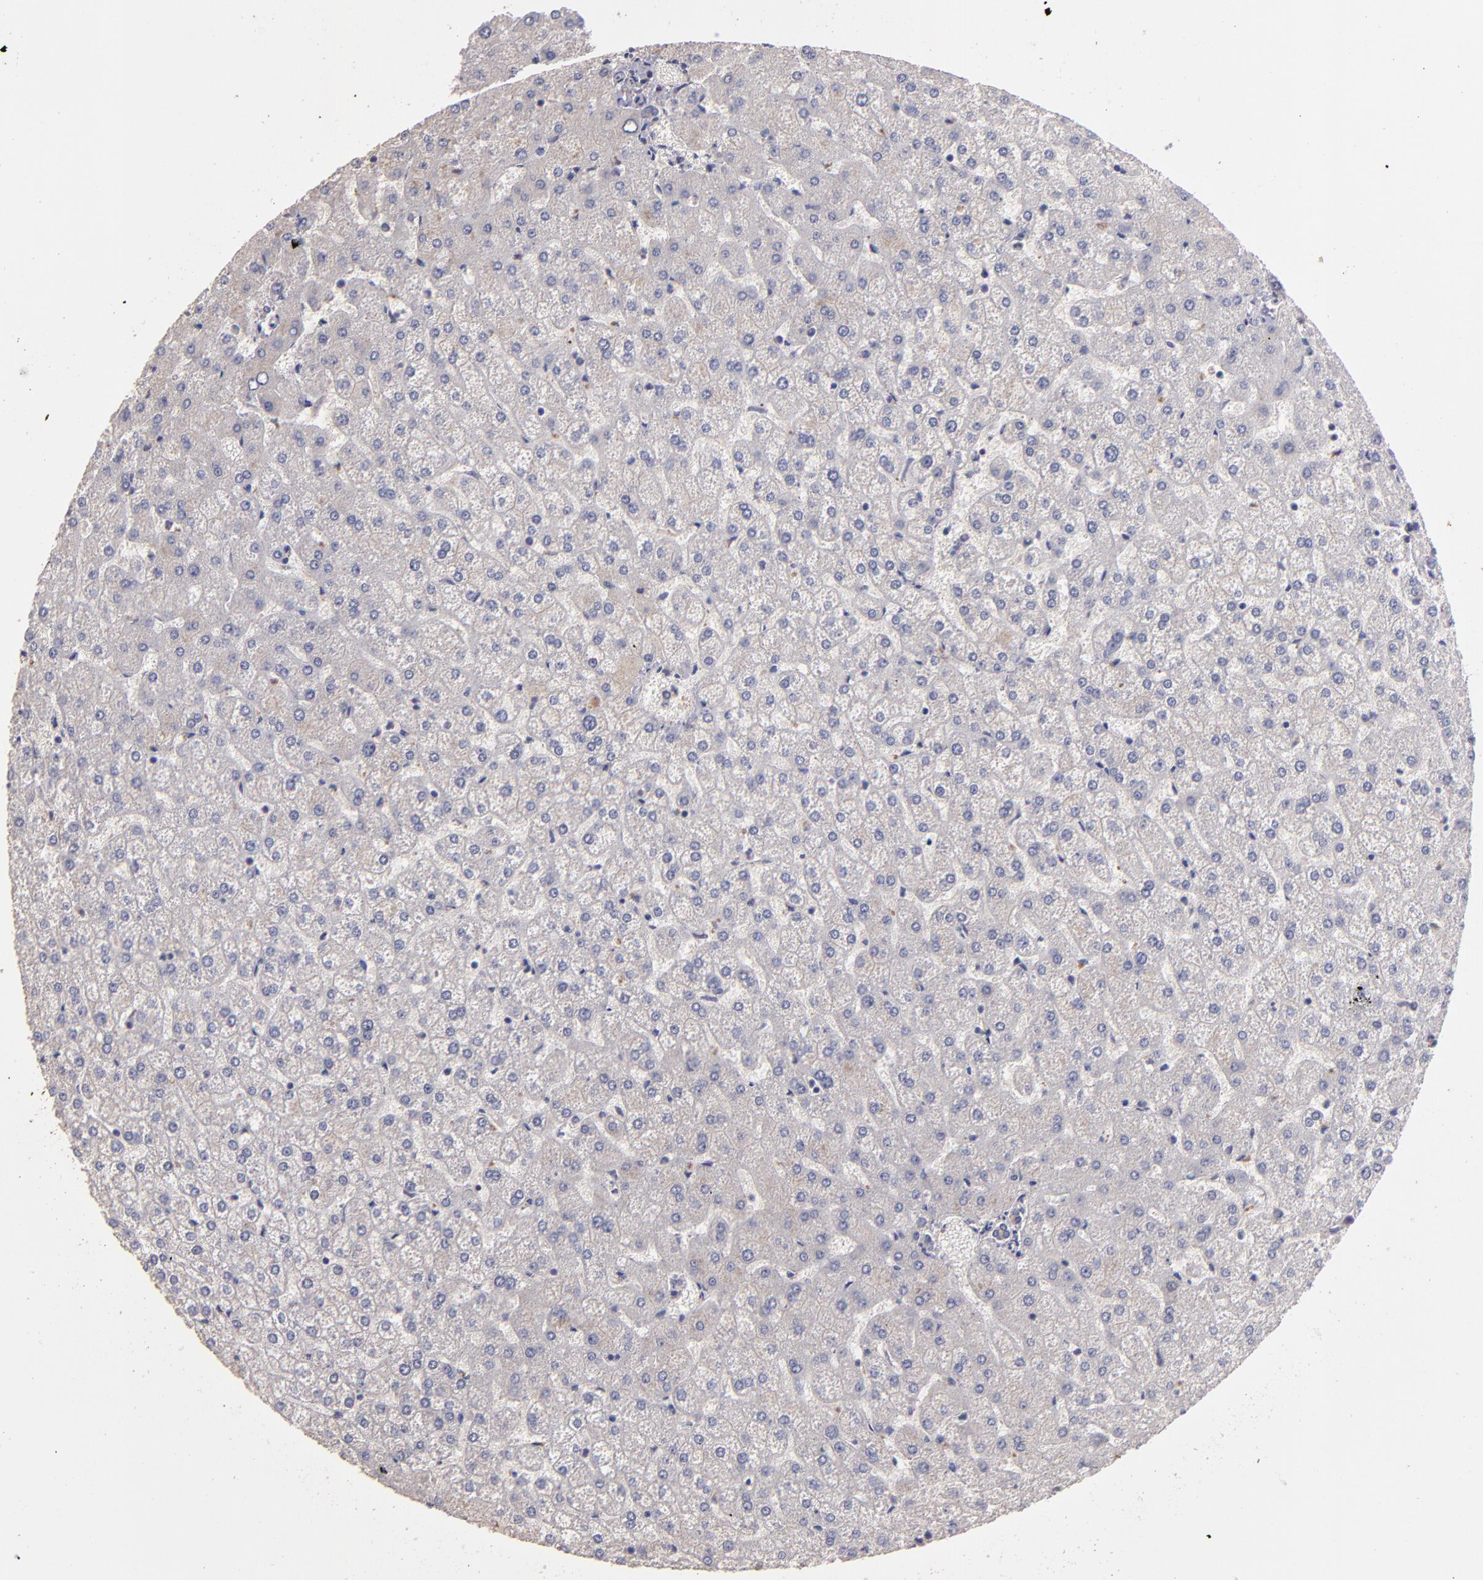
{"staining": {"intensity": "weak", "quantity": "25%-75%", "location": "cytoplasmic/membranous"}, "tissue": "liver", "cell_type": "Cholangiocytes", "image_type": "normal", "snomed": [{"axis": "morphology", "description": "Normal tissue, NOS"}, {"axis": "topography", "description": "Liver"}], "caption": "Protein expression analysis of normal liver reveals weak cytoplasmic/membranous expression in approximately 25%-75% of cholangiocytes. (Stains: DAB (3,3'-diaminobenzidine) in brown, nuclei in blue, Microscopy: brightfield microscopy at high magnification).", "gene": "GNAZ", "patient": {"sex": "female", "age": 32}}